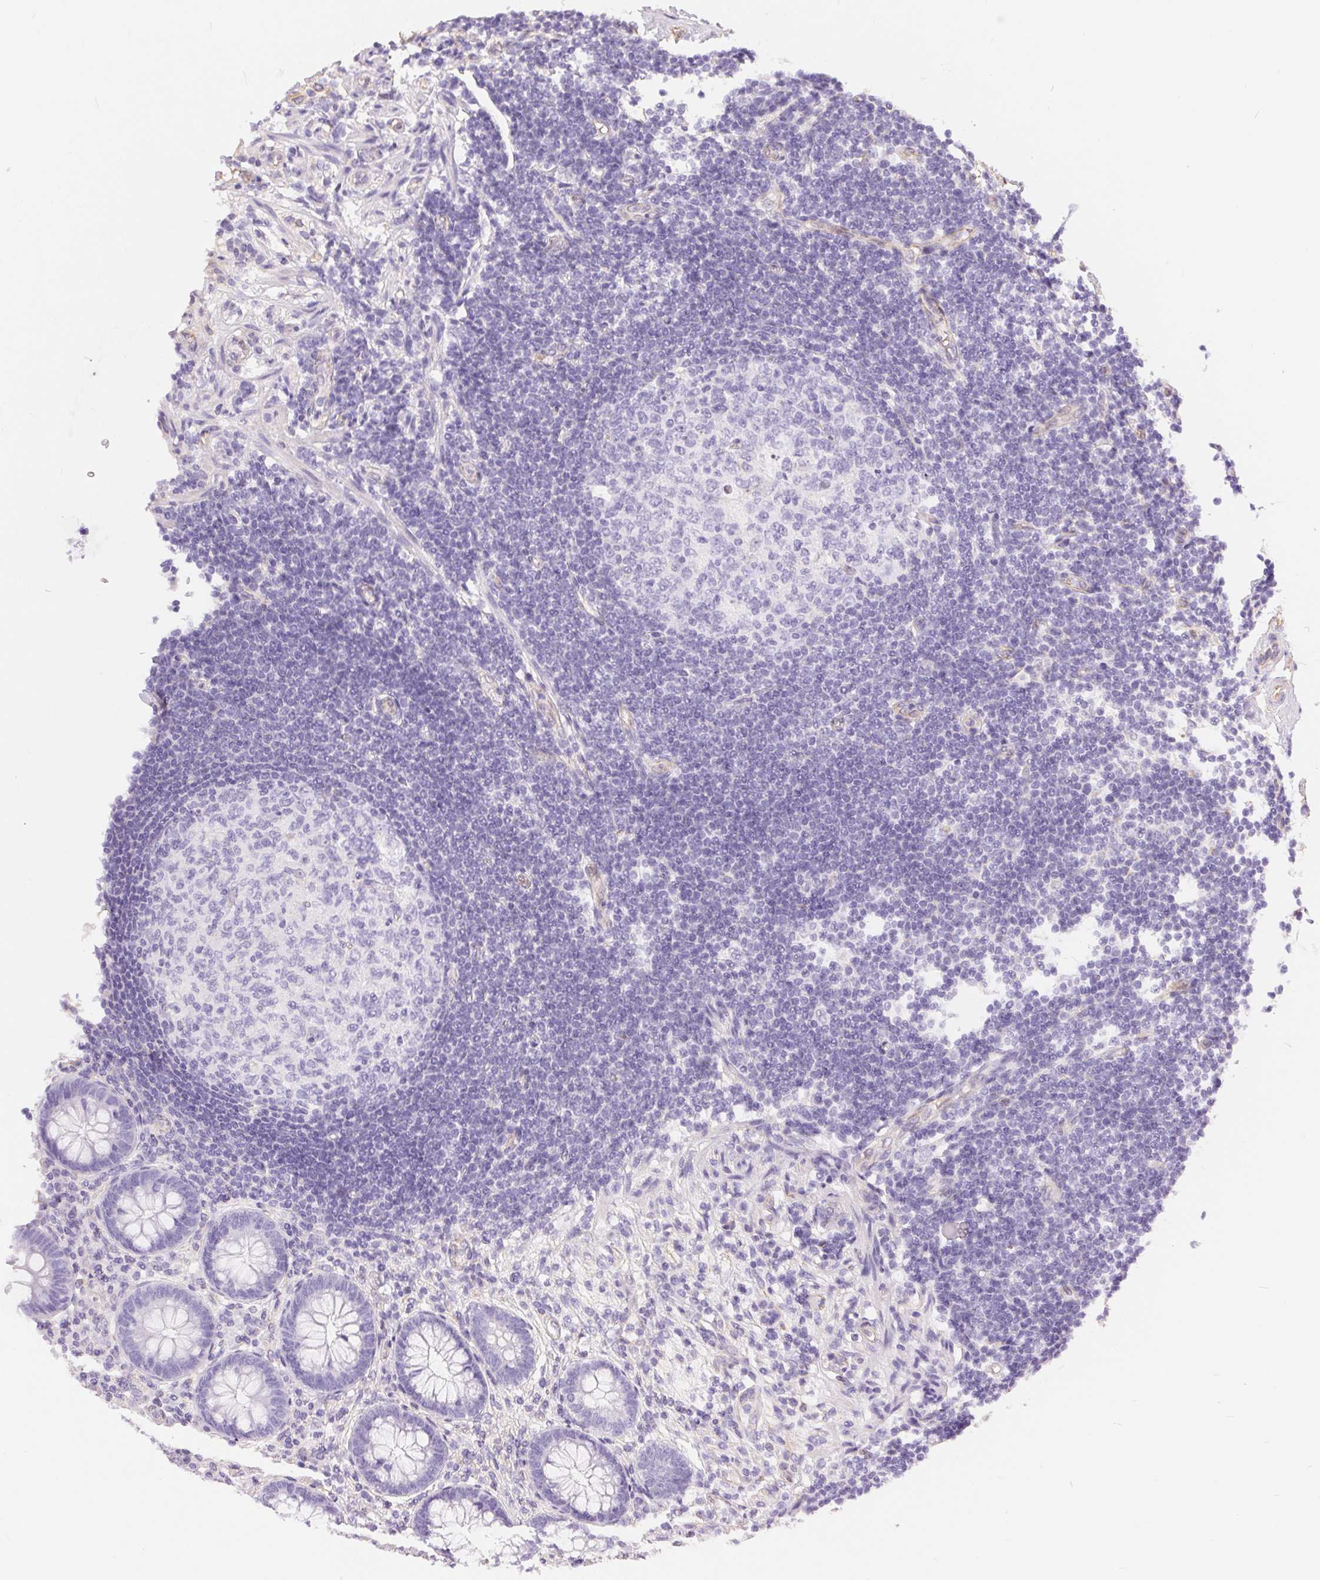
{"staining": {"intensity": "negative", "quantity": "none", "location": "none"}, "tissue": "appendix", "cell_type": "Glandular cells", "image_type": "normal", "snomed": [{"axis": "morphology", "description": "Normal tissue, NOS"}, {"axis": "topography", "description": "Appendix"}], "caption": "A histopathology image of human appendix is negative for staining in glandular cells.", "gene": "GFAP", "patient": {"sex": "female", "age": 57}}